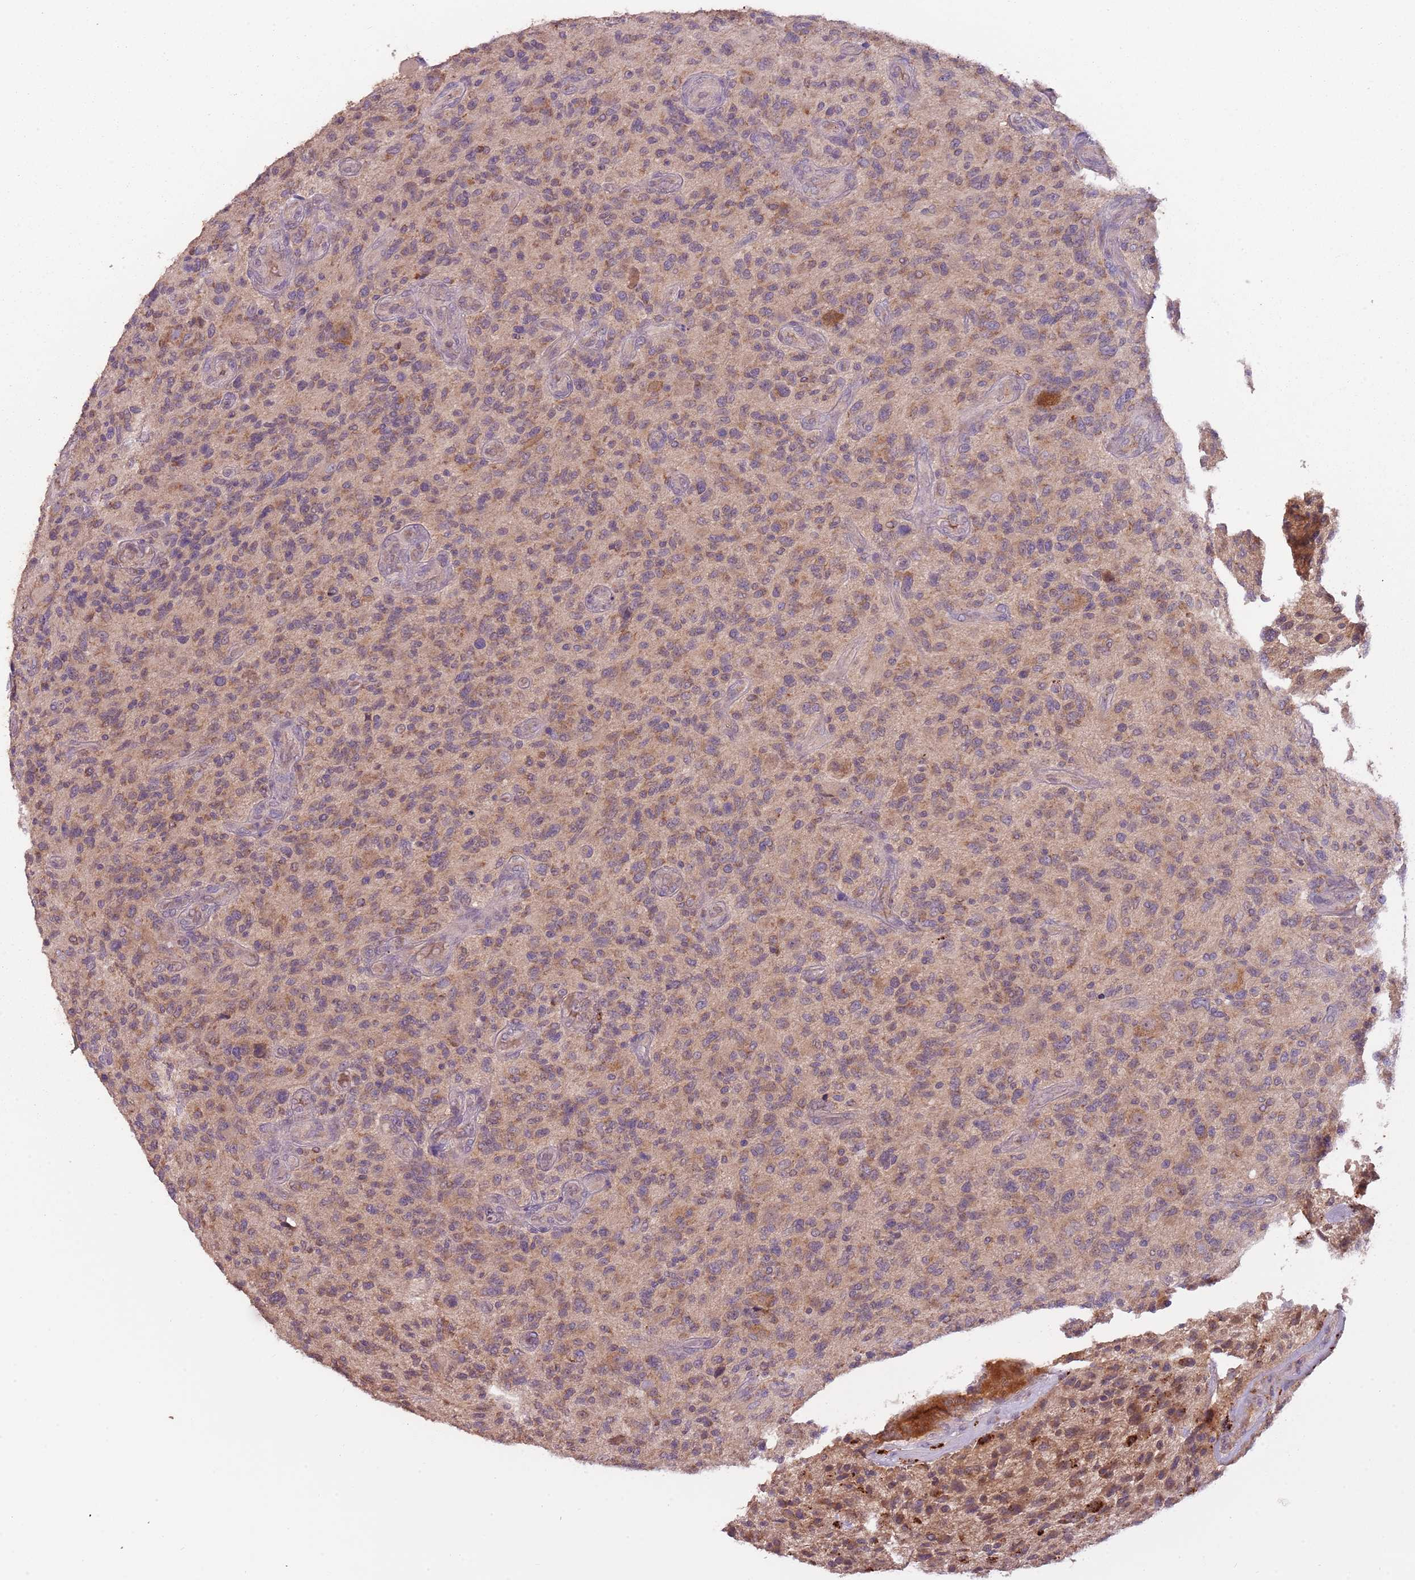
{"staining": {"intensity": "moderate", "quantity": "25%-75%", "location": "cytoplasmic/membranous"}, "tissue": "glioma", "cell_type": "Tumor cells", "image_type": "cancer", "snomed": [{"axis": "morphology", "description": "Glioma, malignant, High grade"}, {"axis": "topography", "description": "Brain"}], "caption": "Malignant glioma (high-grade) tissue displays moderate cytoplasmic/membranous expression in approximately 25%-75% of tumor cells, visualized by immunohistochemistry. The staining was performed using DAB to visualize the protein expression in brown, while the nuclei were stained in blue with hematoxylin (Magnification: 20x).", "gene": "FECH", "patient": {"sex": "male", "age": 47}}